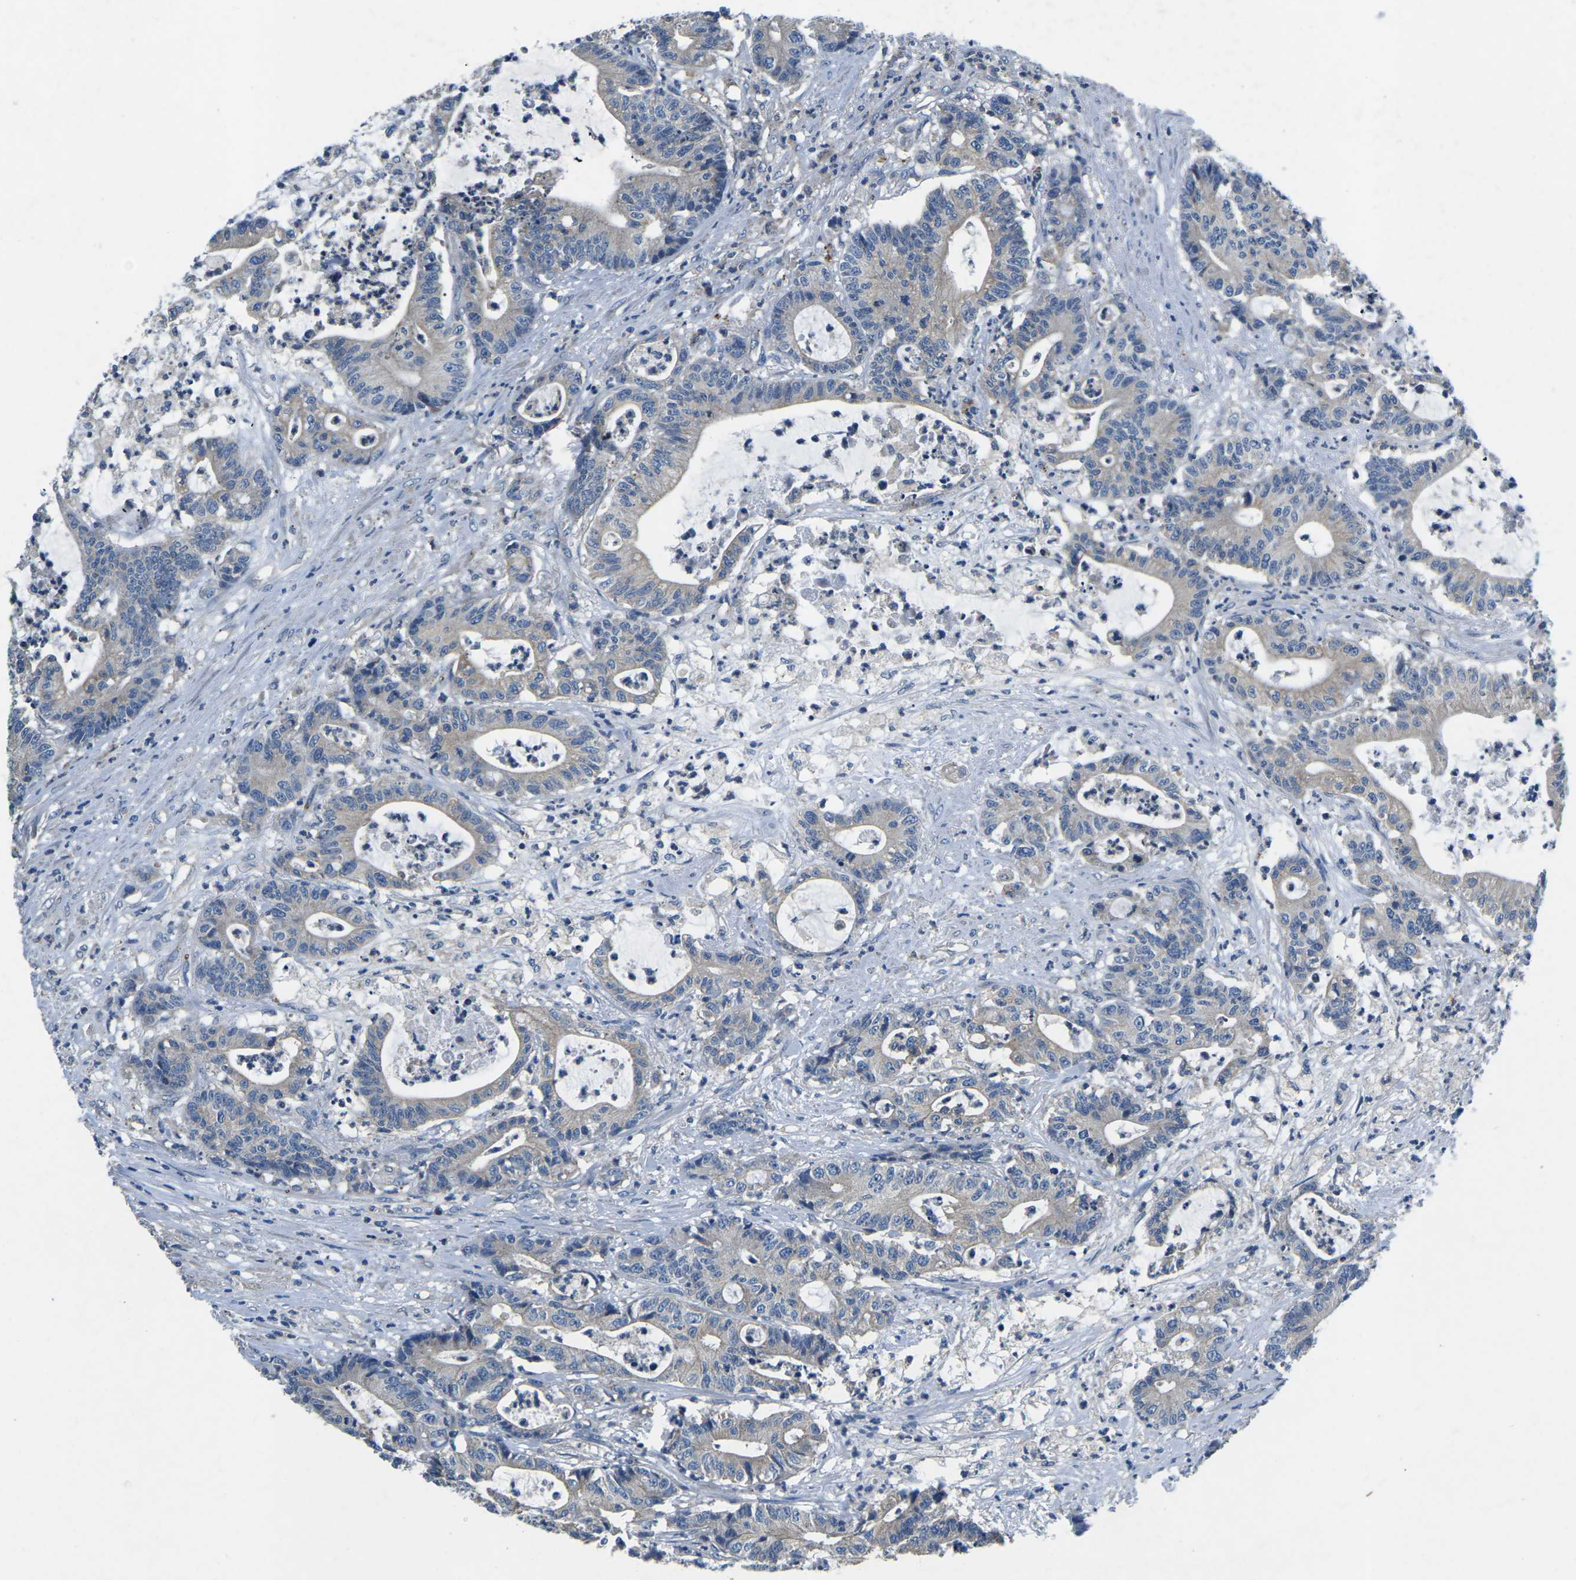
{"staining": {"intensity": "weak", "quantity": "25%-75%", "location": "cytoplasmic/membranous"}, "tissue": "colorectal cancer", "cell_type": "Tumor cells", "image_type": "cancer", "snomed": [{"axis": "morphology", "description": "Adenocarcinoma, NOS"}, {"axis": "topography", "description": "Colon"}], "caption": "Immunohistochemistry (IHC) photomicrograph of neoplastic tissue: human colorectal cancer stained using immunohistochemistry reveals low levels of weak protein expression localized specifically in the cytoplasmic/membranous of tumor cells, appearing as a cytoplasmic/membranous brown color.", "gene": "PDCD6IP", "patient": {"sex": "female", "age": 84}}